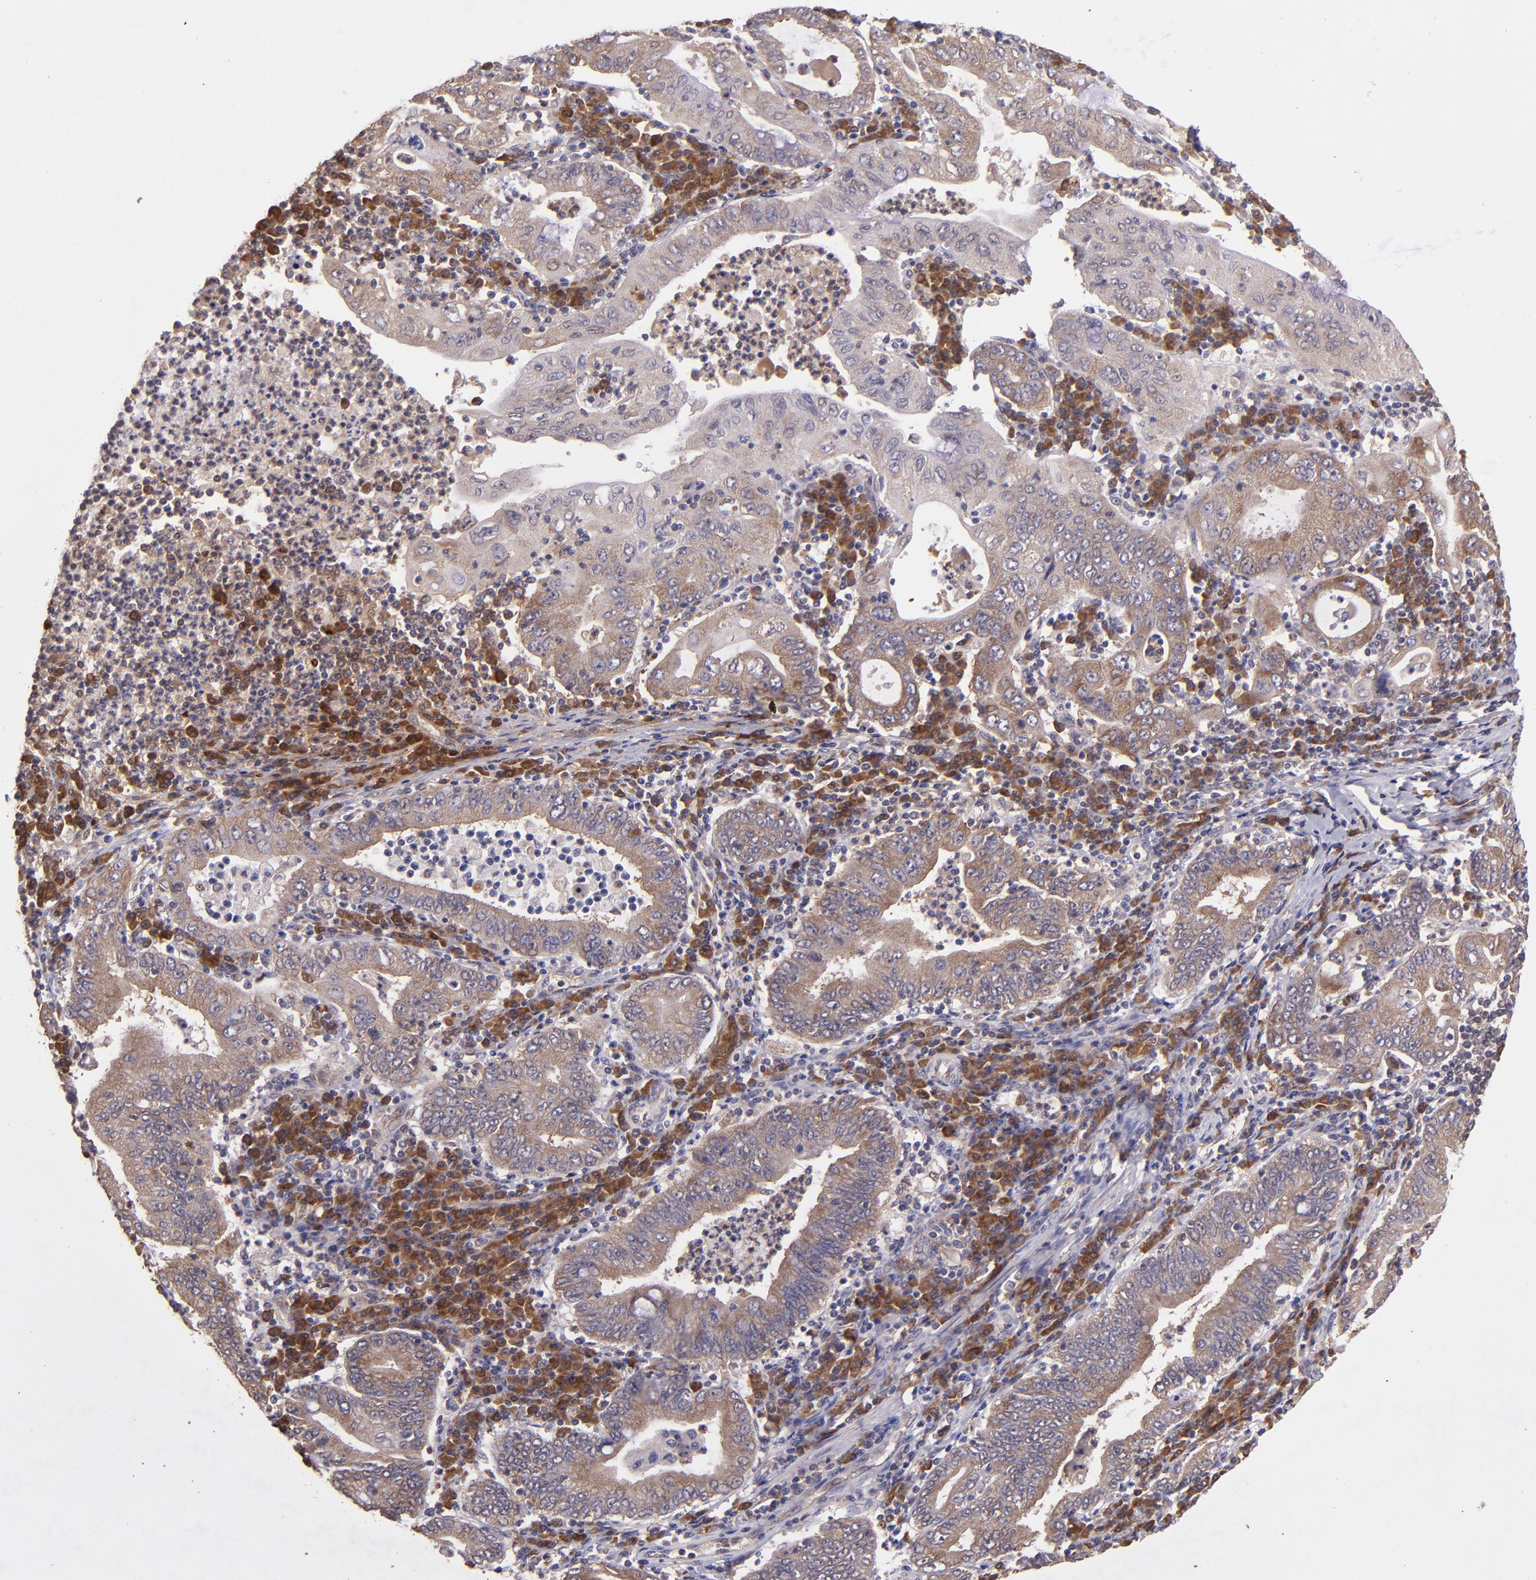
{"staining": {"intensity": "moderate", "quantity": ">75%", "location": "cytoplasmic/membranous"}, "tissue": "stomach cancer", "cell_type": "Tumor cells", "image_type": "cancer", "snomed": [{"axis": "morphology", "description": "Normal tissue, NOS"}, {"axis": "morphology", "description": "Adenocarcinoma, NOS"}, {"axis": "topography", "description": "Esophagus"}, {"axis": "topography", "description": "Stomach, upper"}, {"axis": "topography", "description": "Peripheral nerve tissue"}], "caption": "A micrograph of human stomach cancer (adenocarcinoma) stained for a protein shows moderate cytoplasmic/membranous brown staining in tumor cells.", "gene": "USP51", "patient": {"sex": "male", "age": 62}}